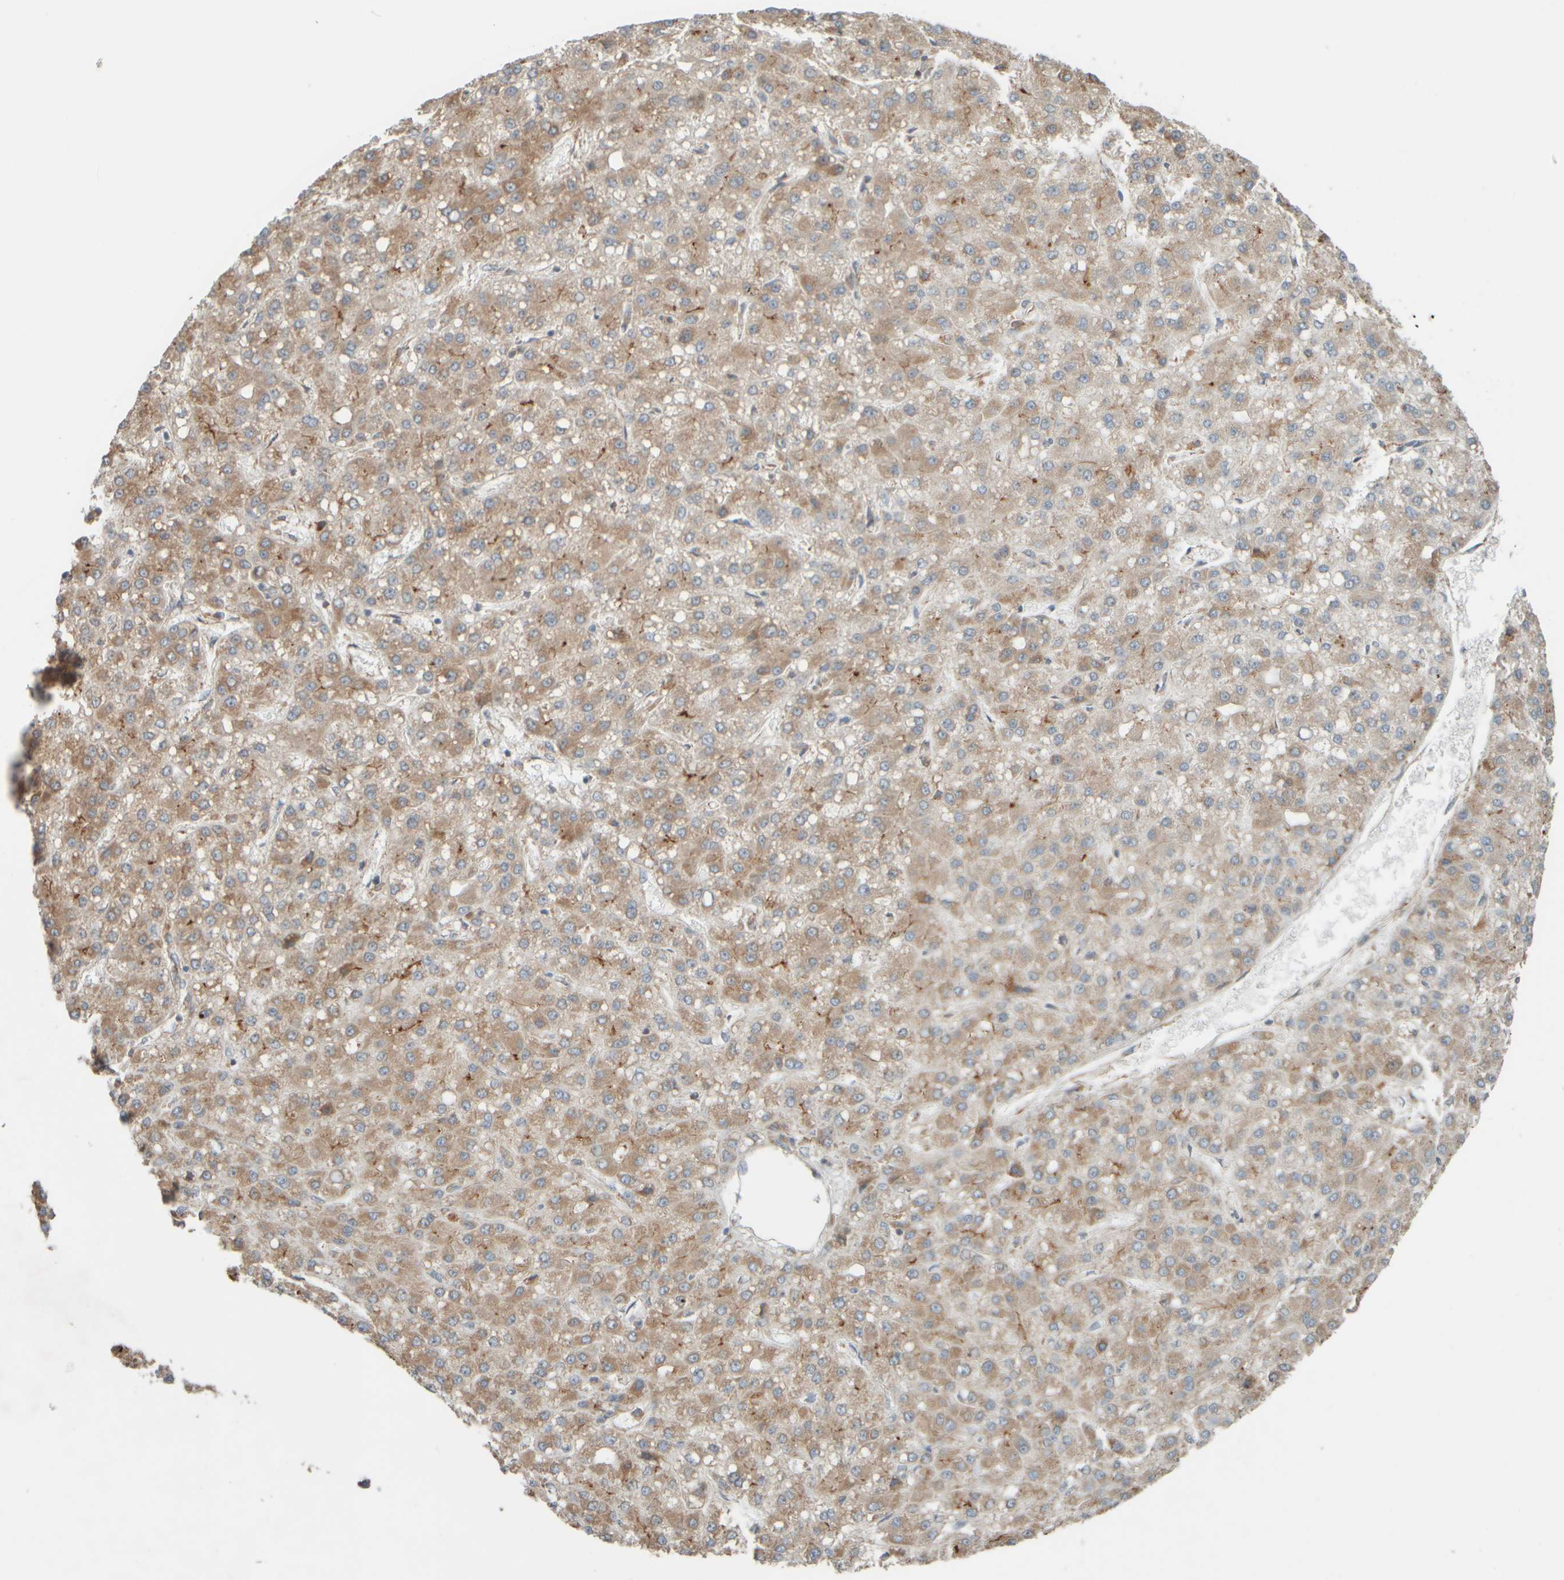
{"staining": {"intensity": "moderate", "quantity": ">75%", "location": "cytoplasmic/membranous"}, "tissue": "liver cancer", "cell_type": "Tumor cells", "image_type": "cancer", "snomed": [{"axis": "morphology", "description": "Carcinoma, Hepatocellular, NOS"}, {"axis": "topography", "description": "Liver"}], "caption": "Liver cancer (hepatocellular carcinoma) stained with DAB IHC demonstrates medium levels of moderate cytoplasmic/membranous staining in approximately >75% of tumor cells.", "gene": "EIF2B3", "patient": {"sex": "male", "age": 67}}